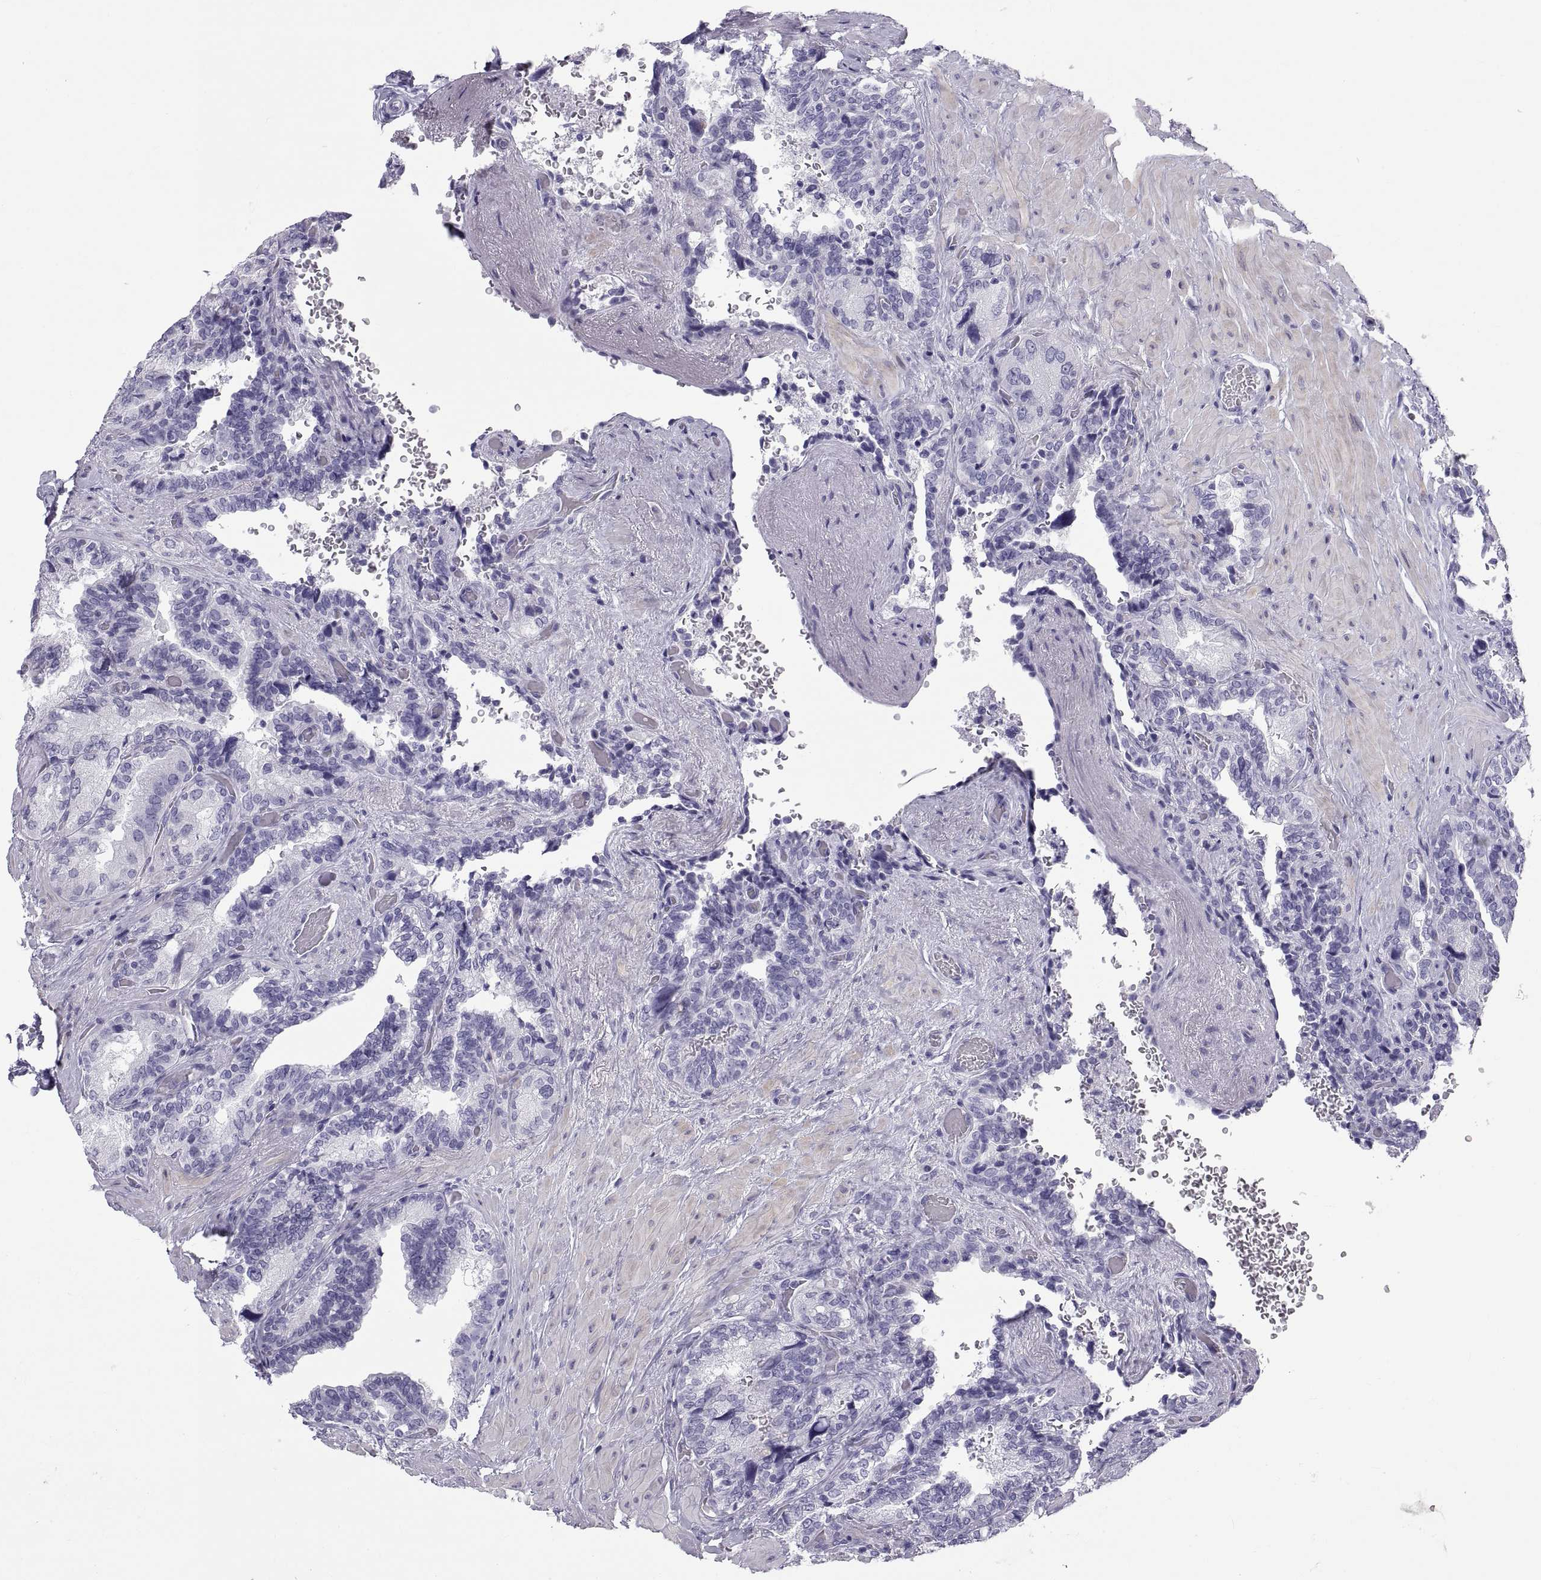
{"staining": {"intensity": "negative", "quantity": "none", "location": "none"}, "tissue": "seminal vesicle", "cell_type": "Glandular cells", "image_type": "normal", "snomed": [{"axis": "morphology", "description": "Normal tissue, NOS"}, {"axis": "topography", "description": "Seminal veicle"}], "caption": "Immunohistochemical staining of unremarkable human seminal vesicle demonstrates no significant staining in glandular cells. (DAB IHC with hematoxylin counter stain).", "gene": "CT47A10", "patient": {"sex": "male", "age": 69}}